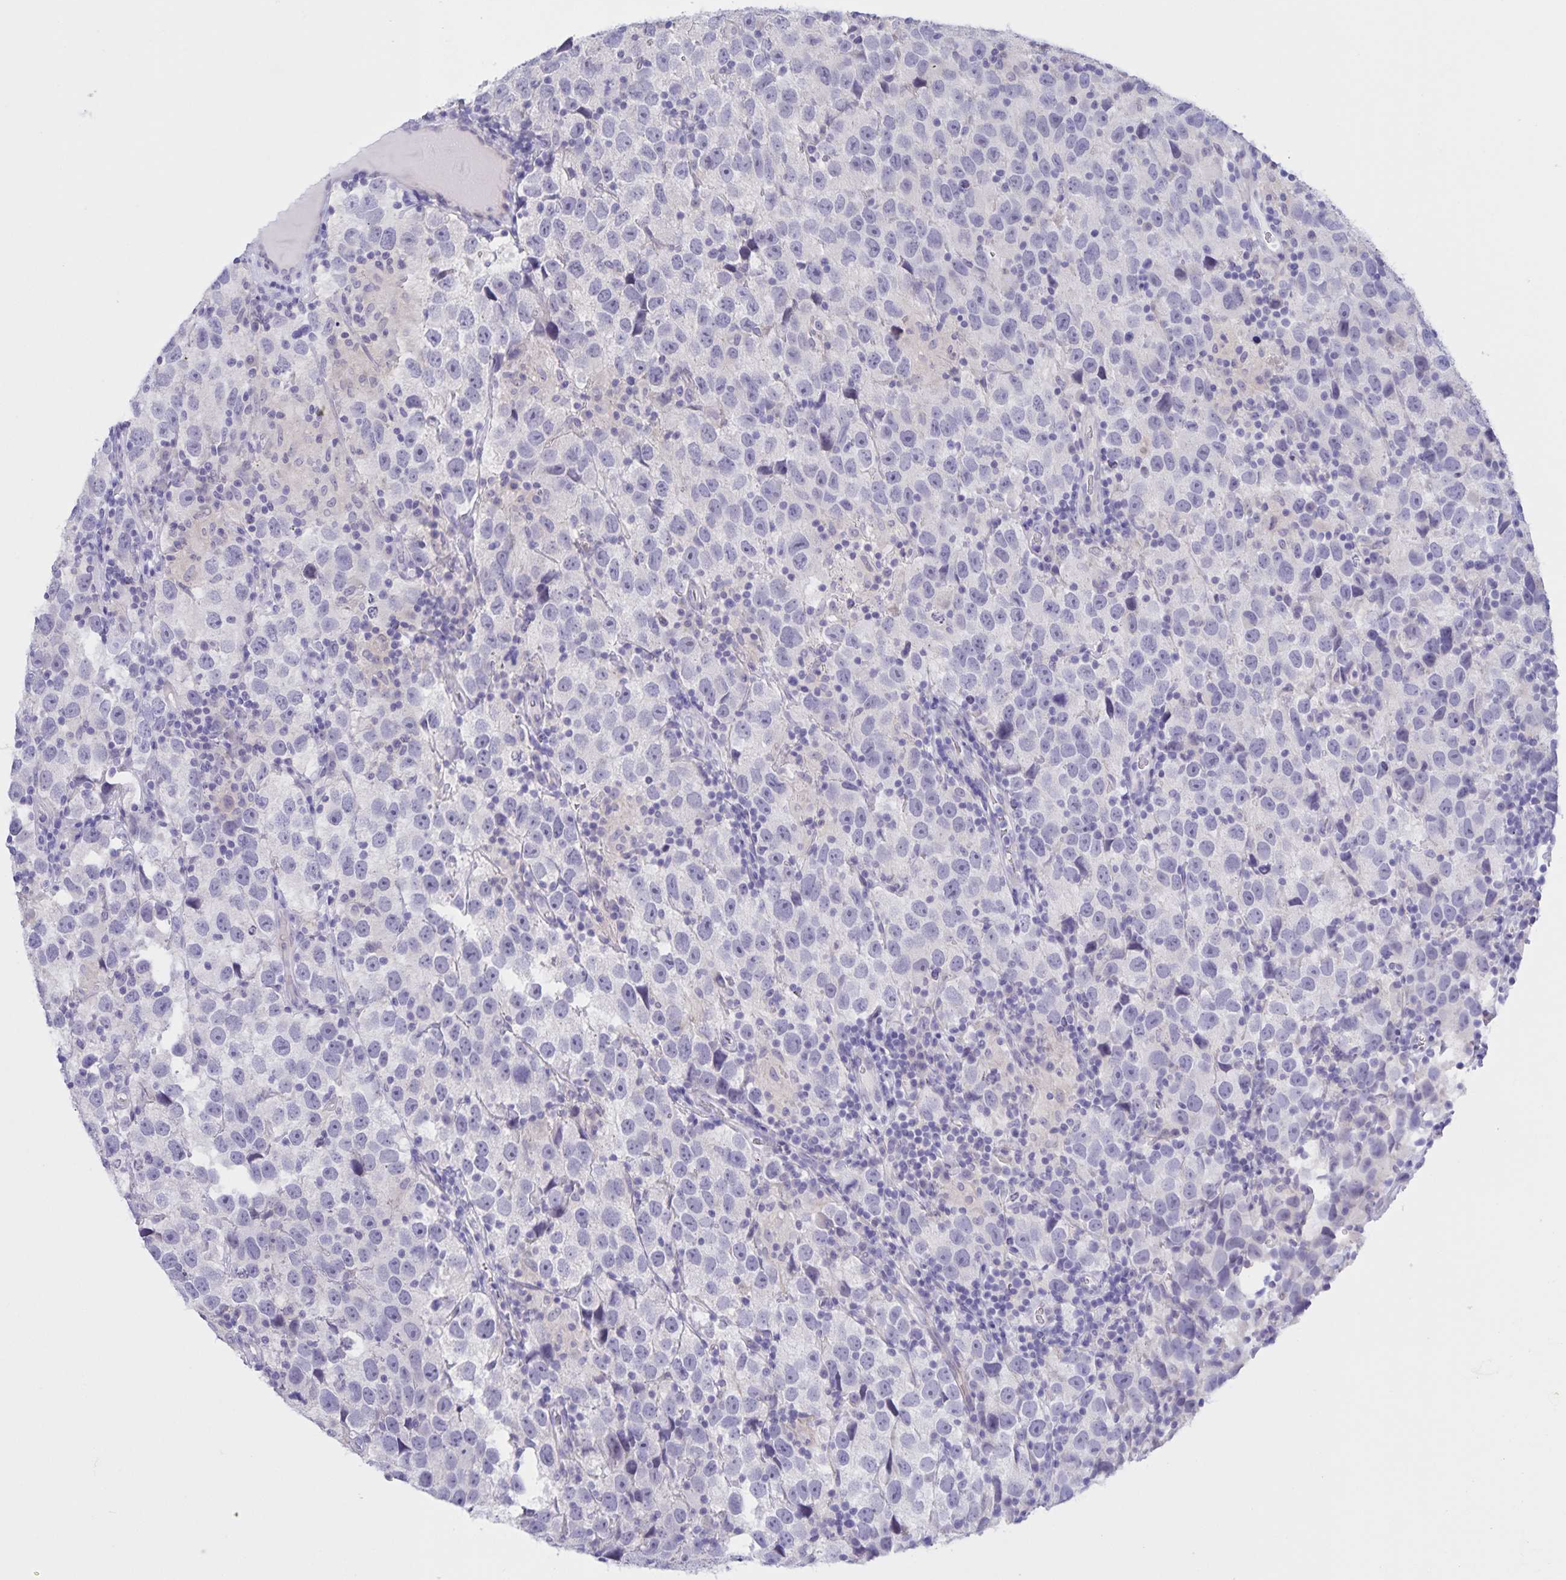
{"staining": {"intensity": "negative", "quantity": "none", "location": "none"}, "tissue": "testis cancer", "cell_type": "Tumor cells", "image_type": "cancer", "snomed": [{"axis": "morphology", "description": "Seminoma, NOS"}, {"axis": "topography", "description": "Testis"}], "caption": "Protein analysis of seminoma (testis) demonstrates no significant positivity in tumor cells. (DAB (3,3'-diaminobenzidine) immunohistochemistry (IHC), high magnification).", "gene": "DMGDH", "patient": {"sex": "male", "age": 26}}